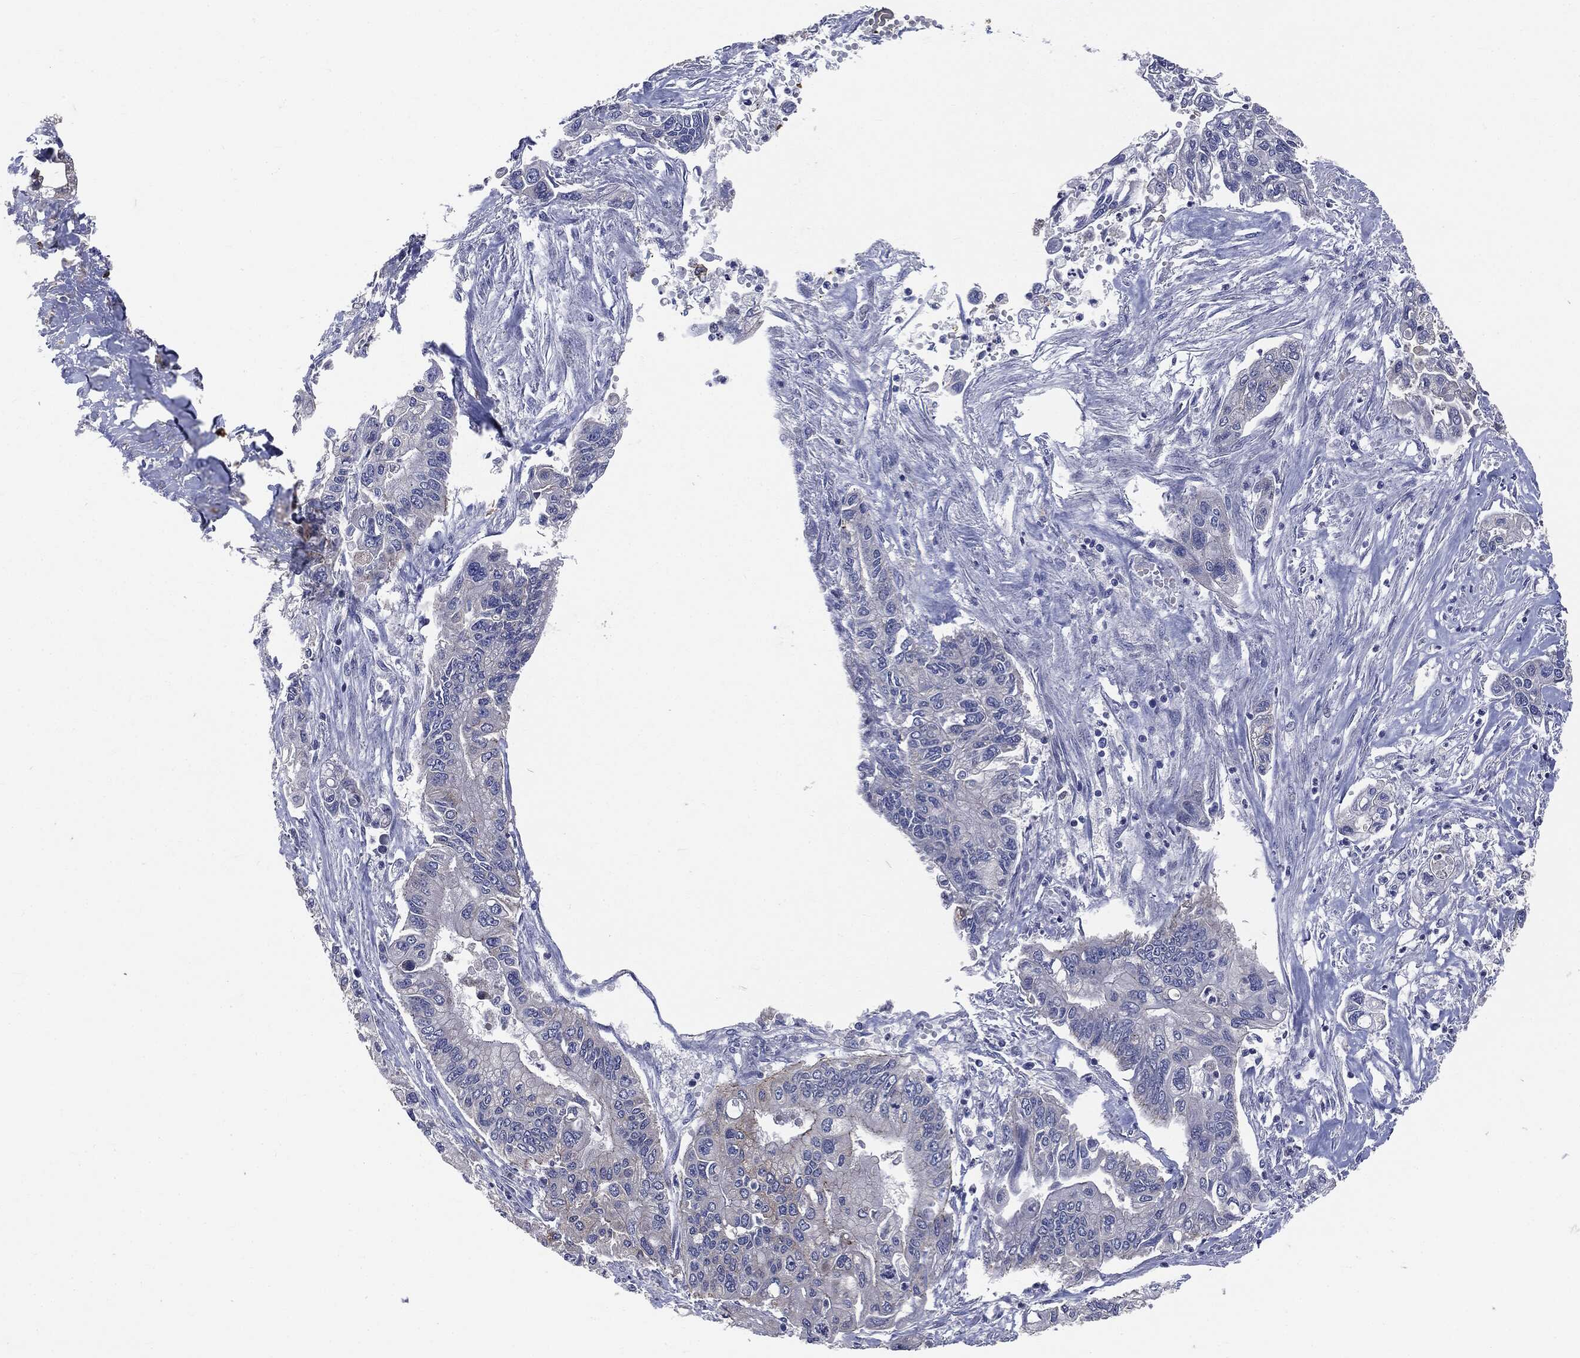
{"staining": {"intensity": "negative", "quantity": "none", "location": "none"}, "tissue": "pancreatic cancer", "cell_type": "Tumor cells", "image_type": "cancer", "snomed": [{"axis": "morphology", "description": "Adenocarcinoma, NOS"}, {"axis": "topography", "description": "Pancreas"}], "caption": "Human pancreatic cancer (adenocarcinoma) stained for a protein using immunohistochemistry (IHC) reveals no positivity in tumor cells.", "gene": "PTGS2", "patient": {"sex": "male", "age": 62}}